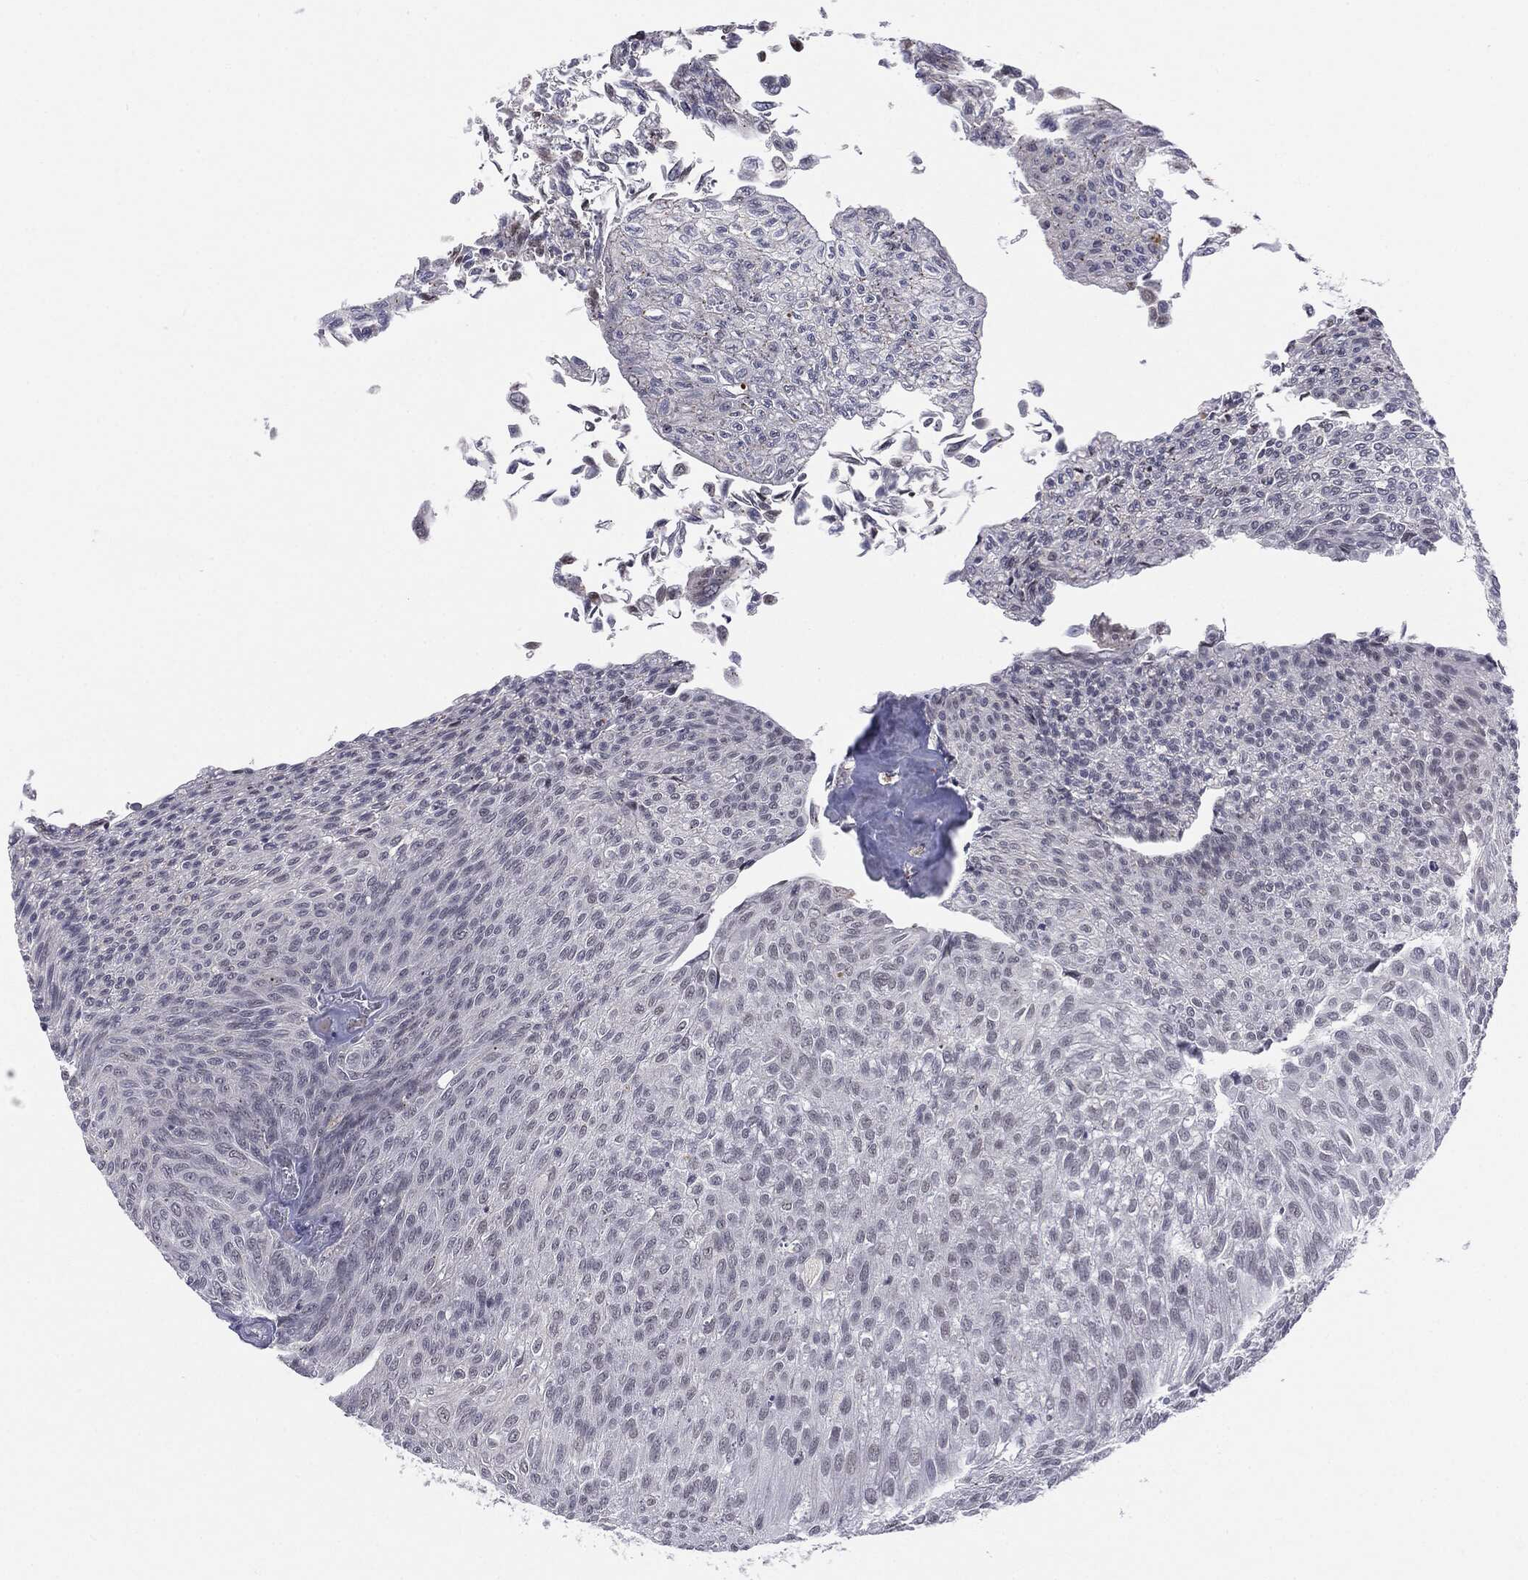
{"staining": {"intensity": "negative", "quantity": "none", "location": "none"}, "tissue": "urothelial cancer", "cell_type": "Tumor cells", "image_type": "cancer", "snomed": [{"axis": "morphology", "description": "Urothelial carcinoma, Low grade"}, {"axis": "topography", "description": "Ureter, NOS"}, {"axis": "topography", "description": "Urinary bladder"}], "caption": "Immunohistochemistry of urothelial carcinoma (low-grade) shows no positivity in tumor cells.", "gene": "SLC5A5", "patient": {"sex": "male", "age": 78}}